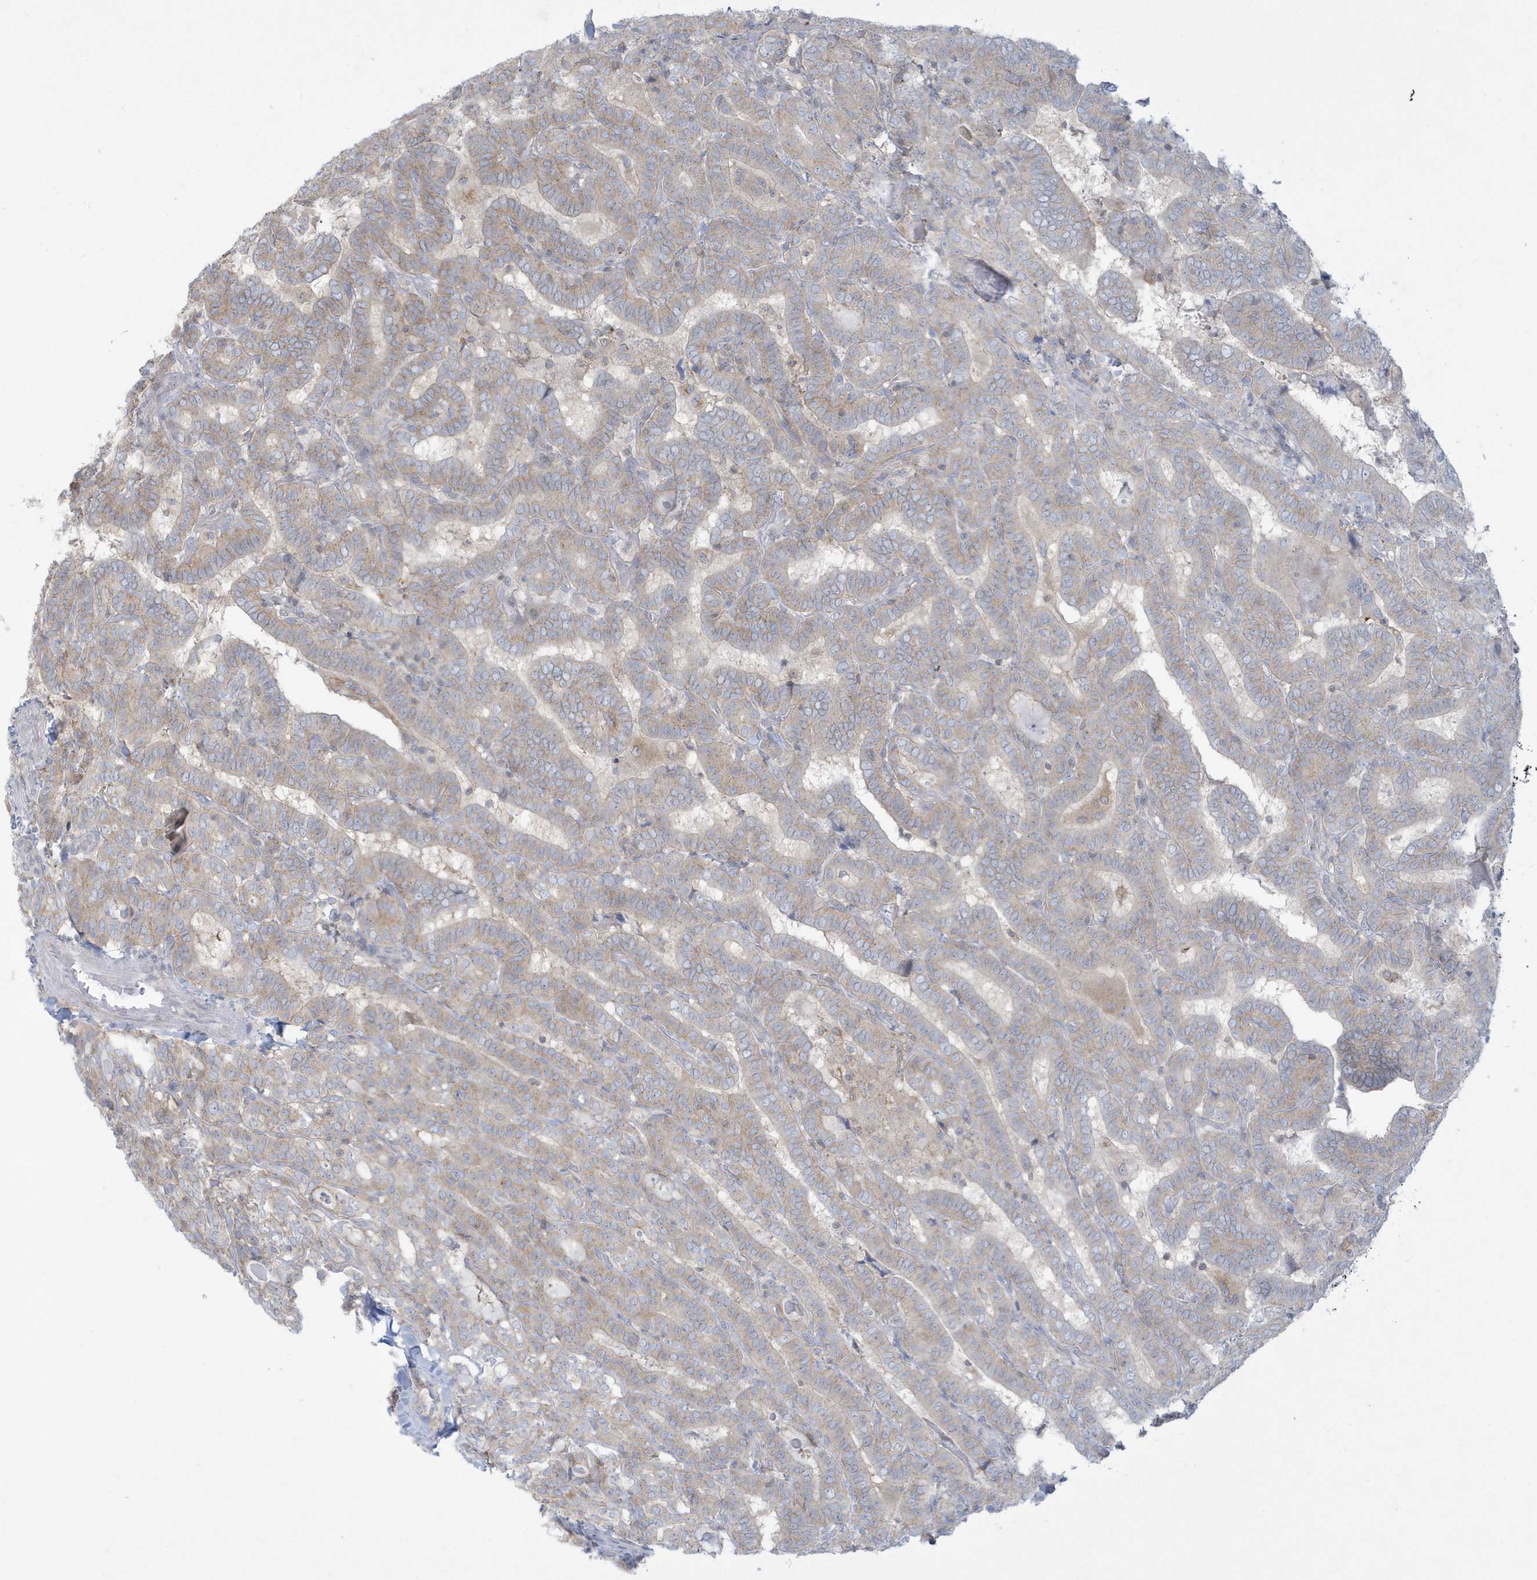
{"staining": {"intensity": "weak", "quantity": ">75%", "location": "cytoplasmic/membranous"}, "tissue": "thyroid cancer", "cell_type": "Tumor cells", "image_type": "cancer", "snomed": [{"axis": "morphology", "description": "Papillary adenocarcinoma, NOS"}, {"axis": "topography", "description": "Thyroid gland"}], "caption": "Immunohistochemistry (IHC) of thyroid cancer (papillary adenocarcinoma) displays low levels of weak cytoplasmic/membranous staining in approximately >75% of tumor cells. (IHC, brightfield microscopy, high magnification).", "gene": "SLAMF9", "patient": {"sex": "female", "age": 72}}